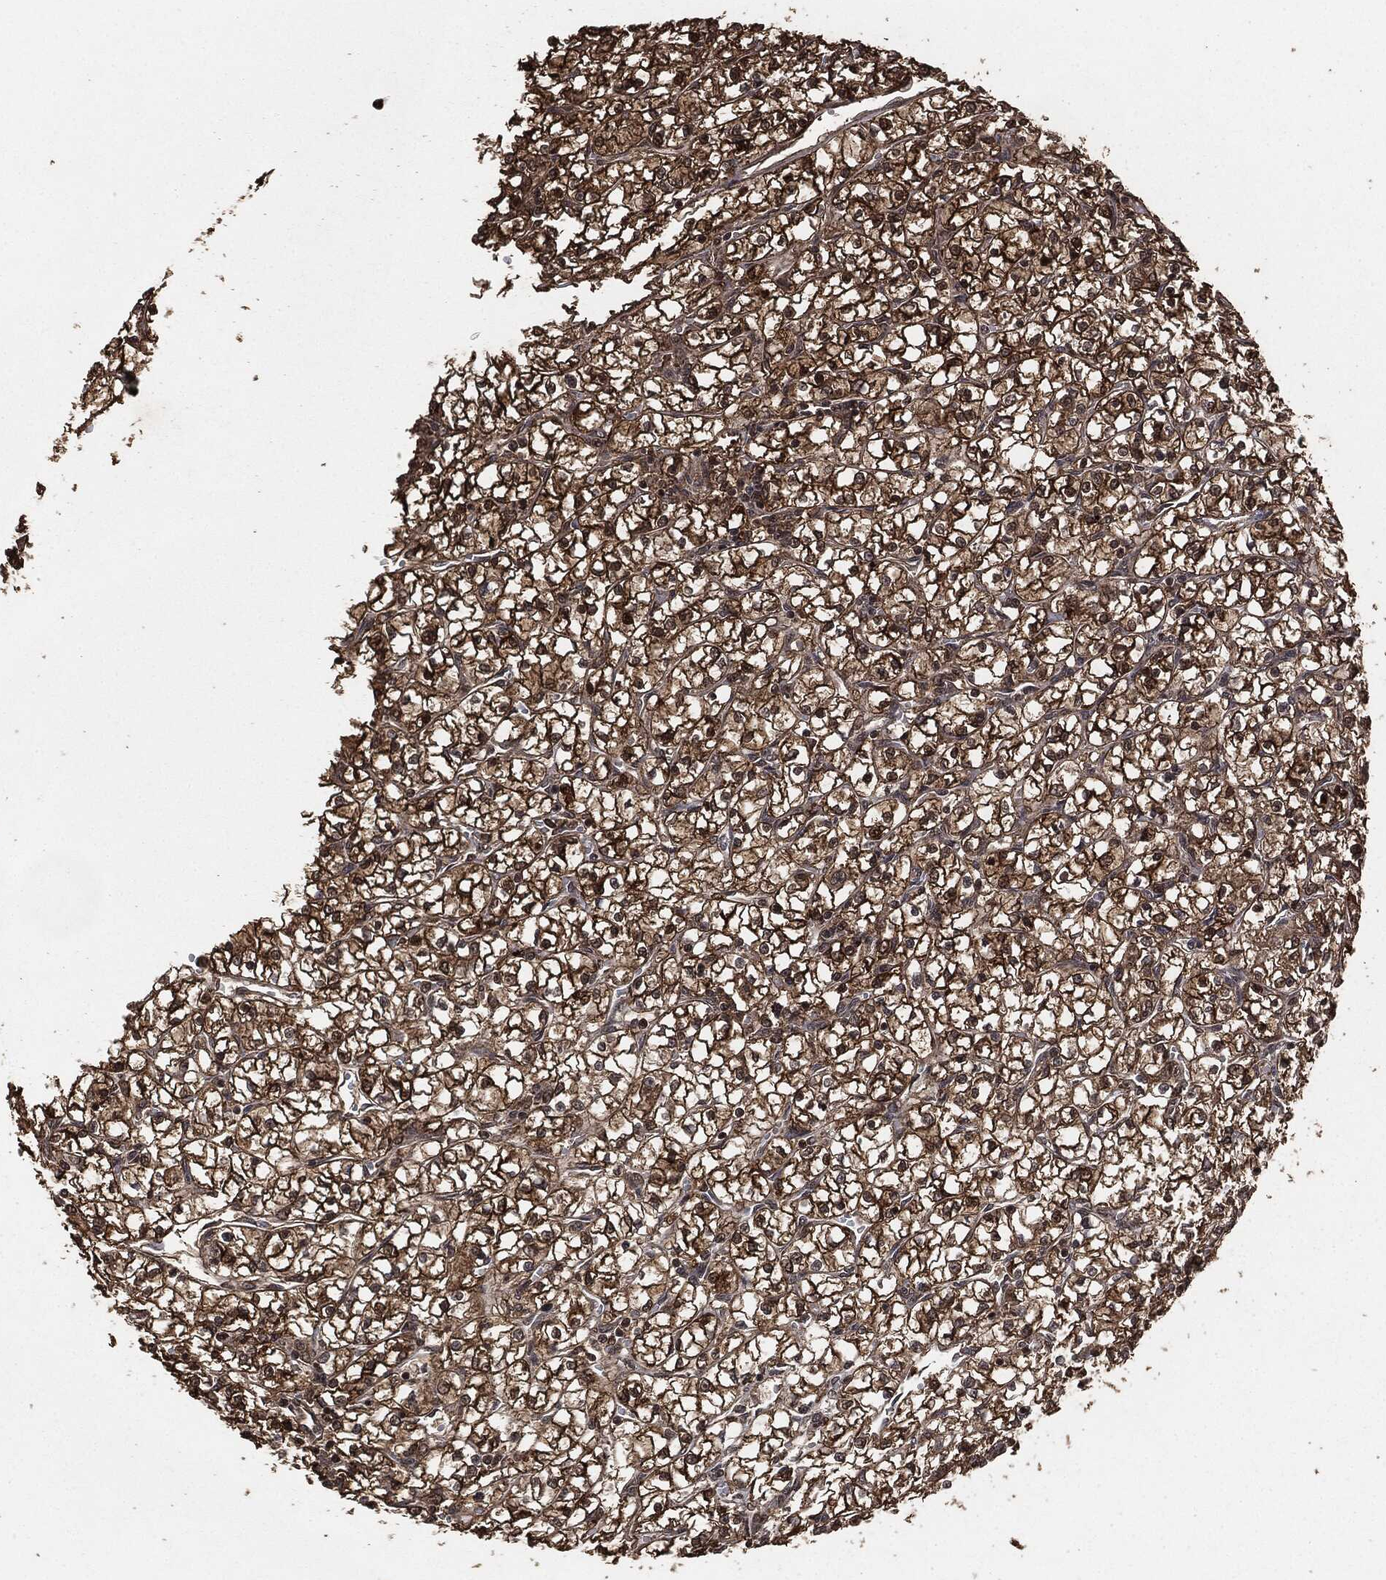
{"staining": {"intensity": "strong", "quantity": "25%-75%", "location": "cytoplasmic/membranous,nuclear"}, "tissue": "renal cancer", "cell_type": "Tumor cells", "image_type": "cancer", "snomed": [{"axis": "morphology", "description": "Adenocarcinoma, NOS"}, {"axis": "topography", "description": "Kidney"}], "caption": "Renal cancer (adenocarcinoma) stained with DAB immunohistochemistry displays high levels of strong cytoplasmic/membranous and nuclear staining in about 25%-75% of tumor cells.", "gene": "EGFR", "patient": {"sex": "female", "age": 64}}